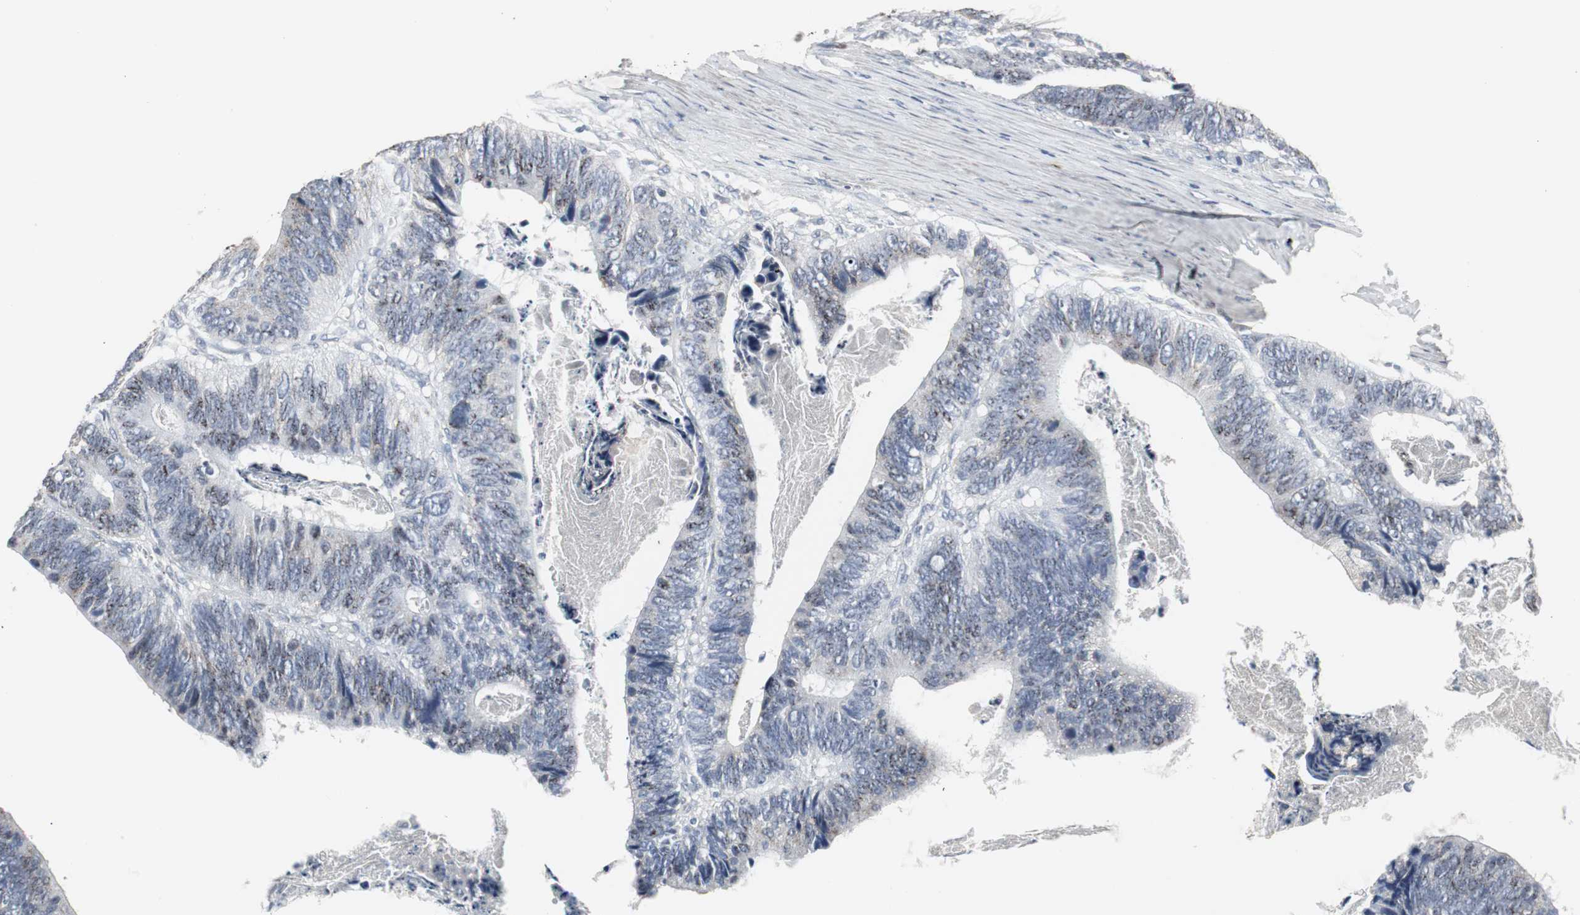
{"staining": {"intensity": "weak", "quantity": "<25%", "location": "cytoplasmic/membranous"}, "tissue": "colorectal cancer", "cell_type": "Tumor cells", "image_type": "cancer", "snomed": [{"axis": "morphology", "description": "Adenocarcinoma, NOS"}, {"axis": "topography", "description": "Colon"}], "caption": "The micrograph exhibits no significant staining in tumor cells of adenocarcinoma (colorectal).", "gene": "ACAA1", "patient": {"sex": "male", "age": 72}}